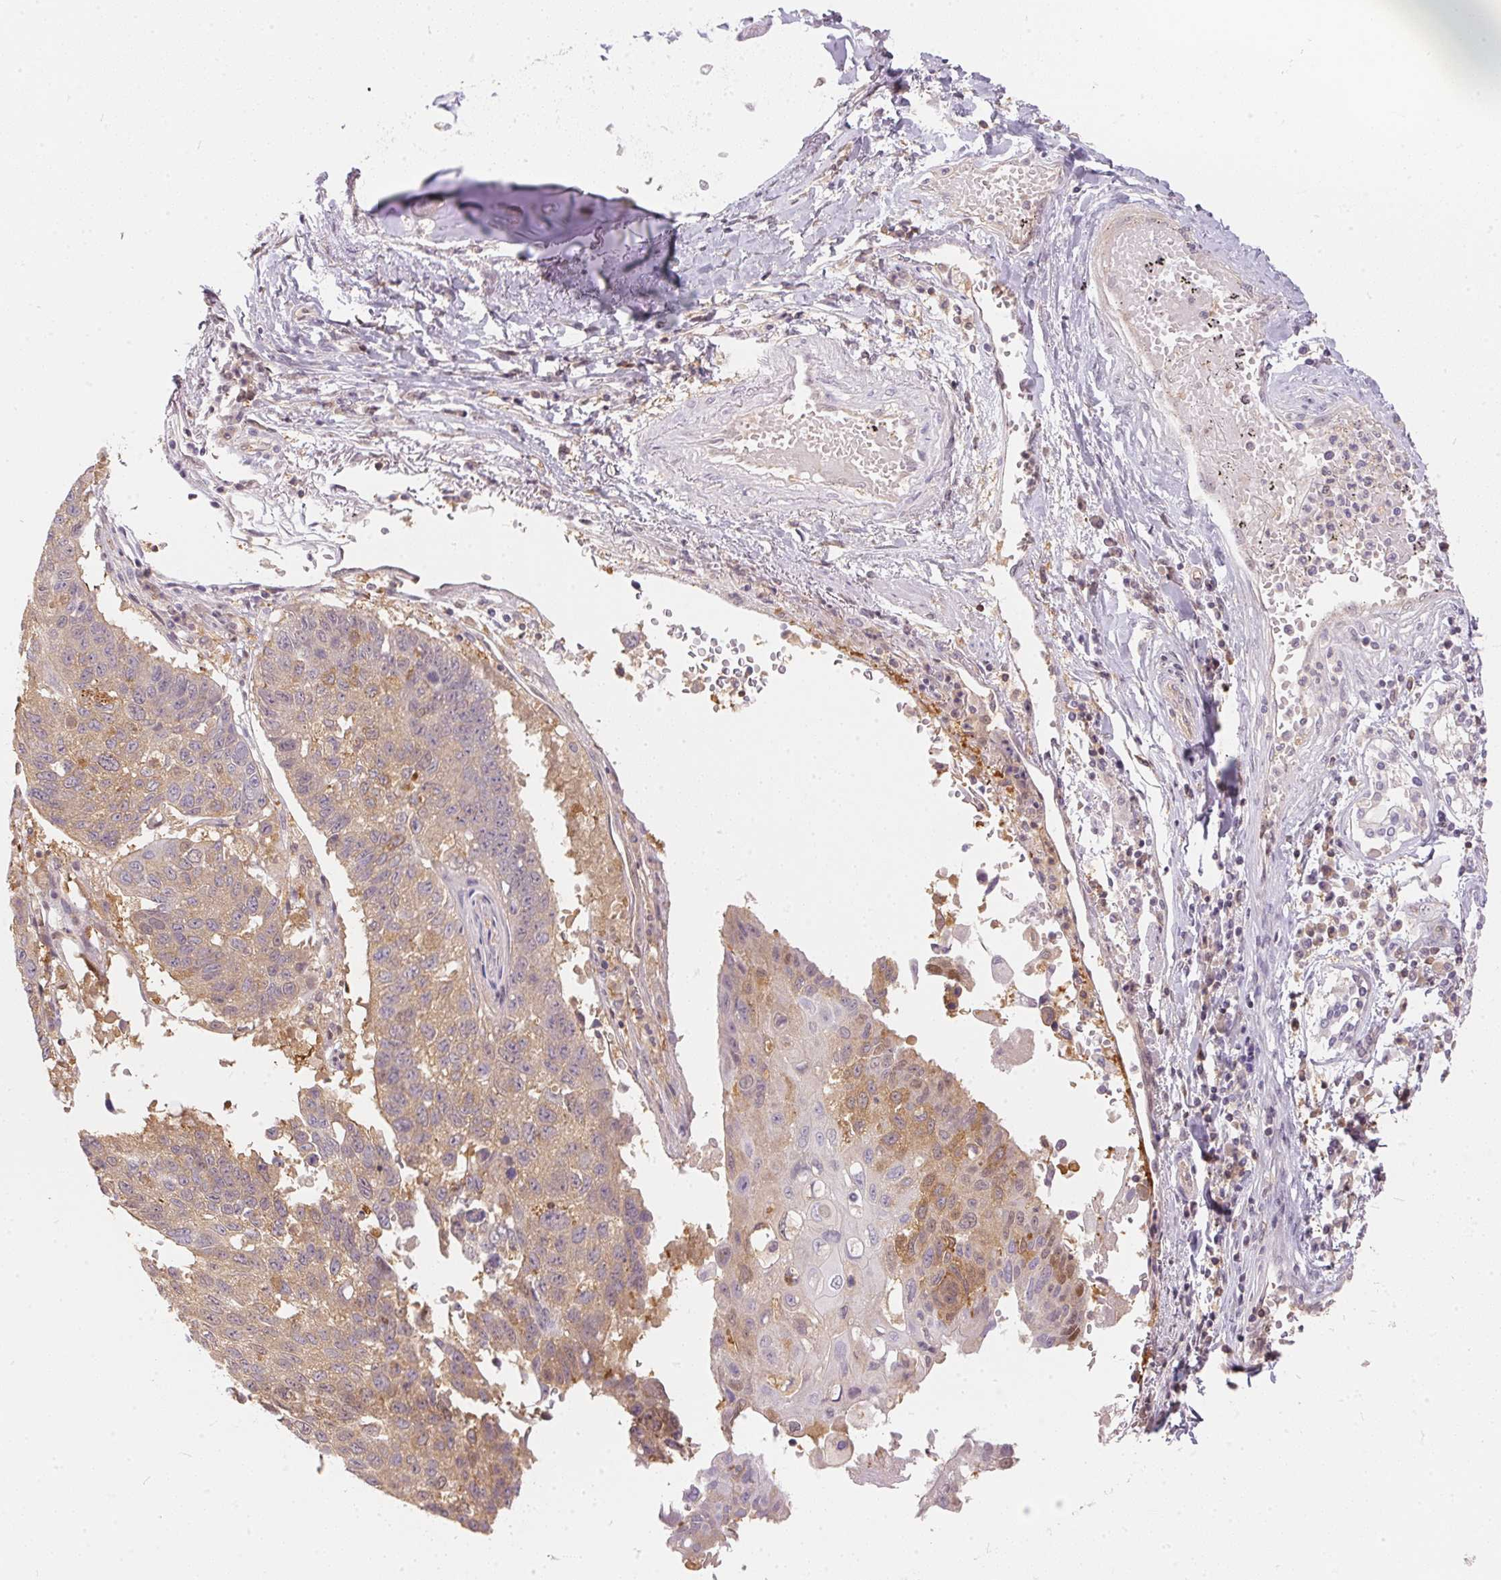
{"staining": {"intensity": "weak", "quantity": "25%-75%", "location": "cytoplasmic/membranous"}, "tissue": "lung cancer", "cell_type": "Tumor cells", "image_type": "cancer", "snomed": [{"axis": "morphology", "description": "Squamous cell carcinoma, NOS"}, {"axis": "topography", "description": "Lung"}], "caption": "Weak cytoplasmic/membranous expression is appreciated in approximately 25%-75% of tumor cells in squamous cell carcinoma (lung).", "gene": "BLMH", "patient": {"sex": "male", "age": 73}}